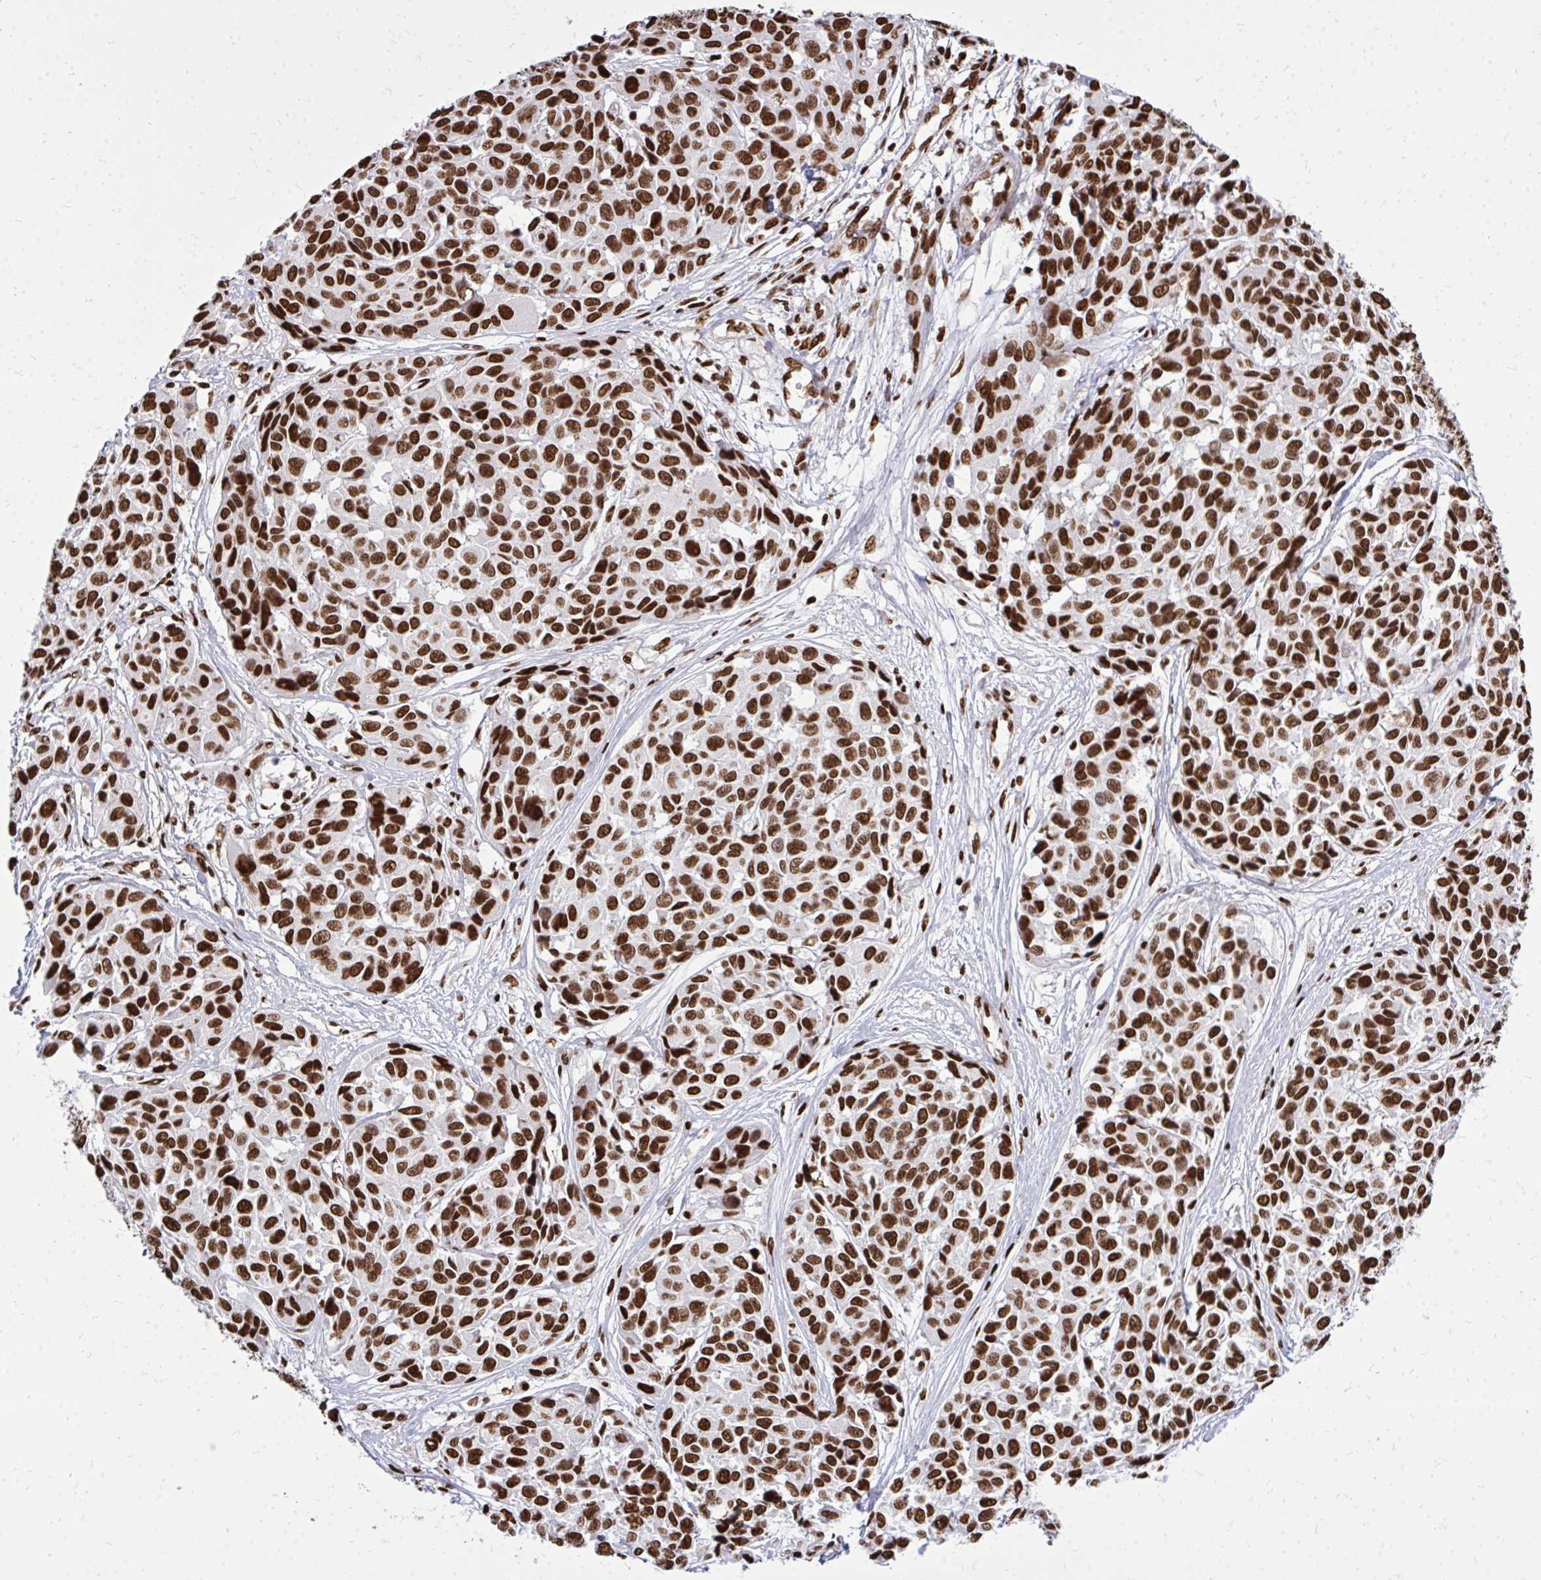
{"staining": {"intensity": "strong", "quantity": ">75%", "location": "nuclear"}, "tissue": "melanoma", "cell_type": "Tumor cells", "image_type": "cancer", "snomed": [{"axis": "morphology", "description": "Malignant melanoma, NOS"}, {"axis": "topography", "description": "Skin"}], "caption": "A histopathology image of malignant melanoma stained for a protein demonstrates strong nuclear brown staining in tumor cells.", "gene": "TBL1Y", "patient": {"sex": "female", "age": 66}}